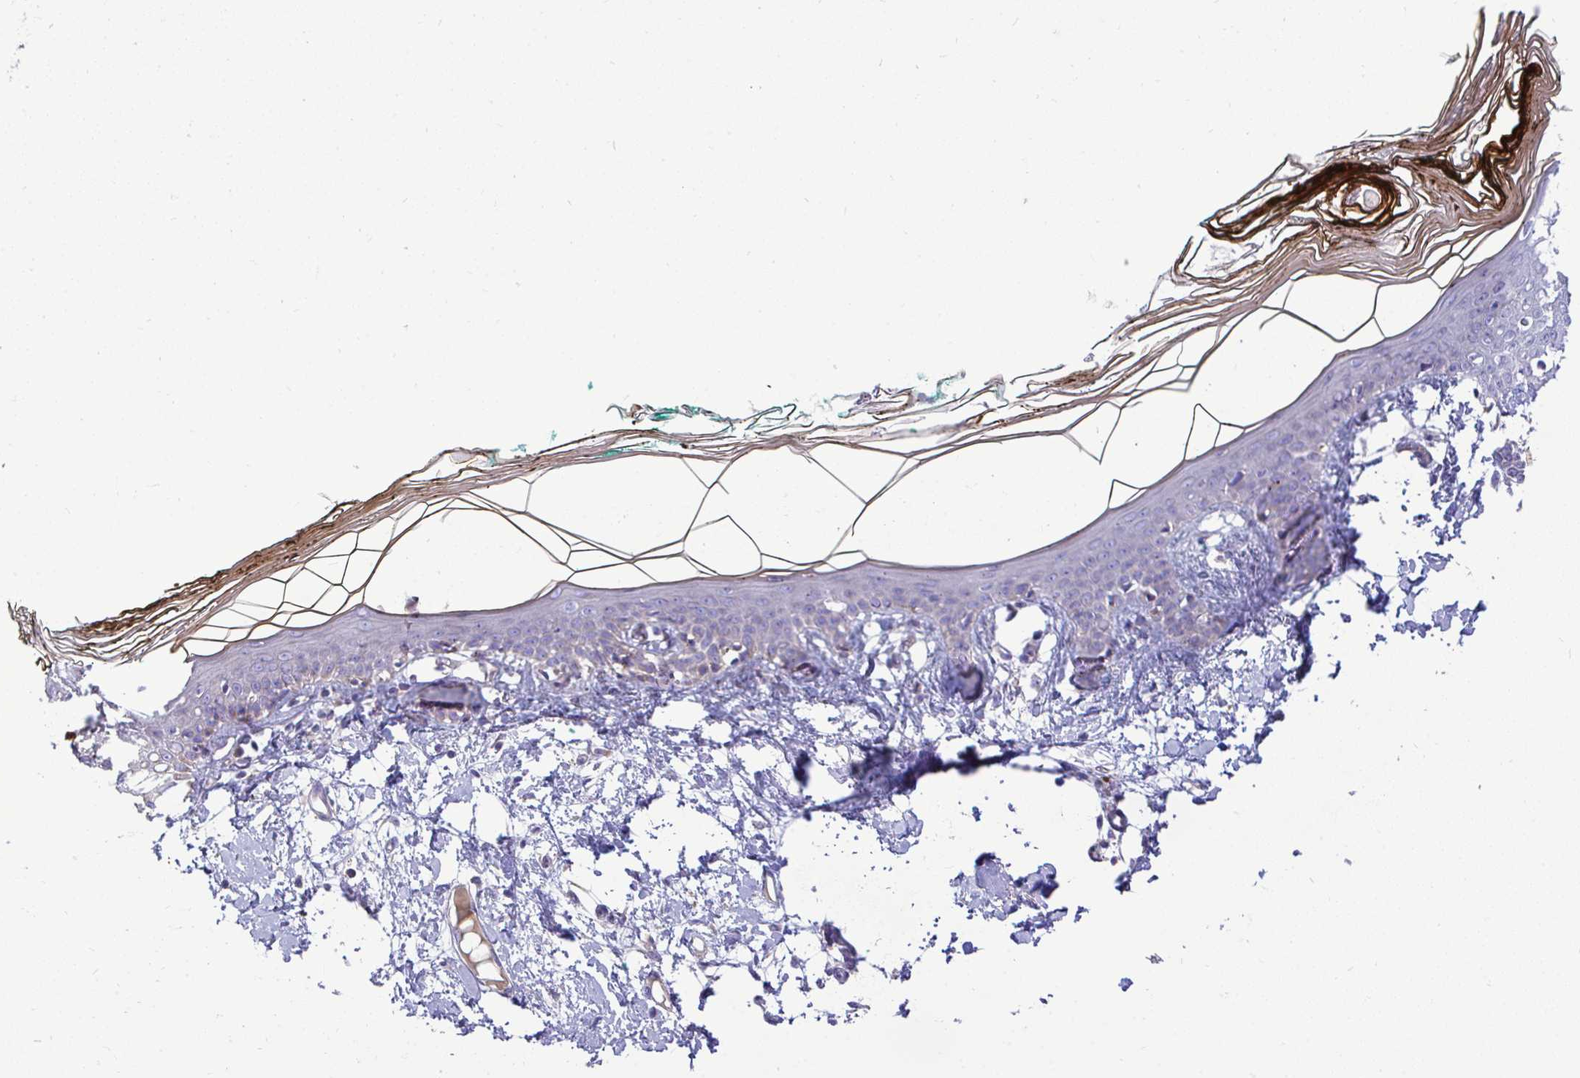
{"staining": {"intensity": "negative", "quantity": "none", "location": "none"}, "tissue": "skin", "cell_type": "Fibroblasts", "image_type": "normal", "snomed": [{"axis": "morphology", "description": "Normal tissue, NOS"}, {"axis": "topography", "description": "Skin"}], "caption": "The IHC photomicrograph has no significant staining in fibroblasts of skin.", "gene": "MRPS16", "patient": {"sex": "female", "age": 34}}